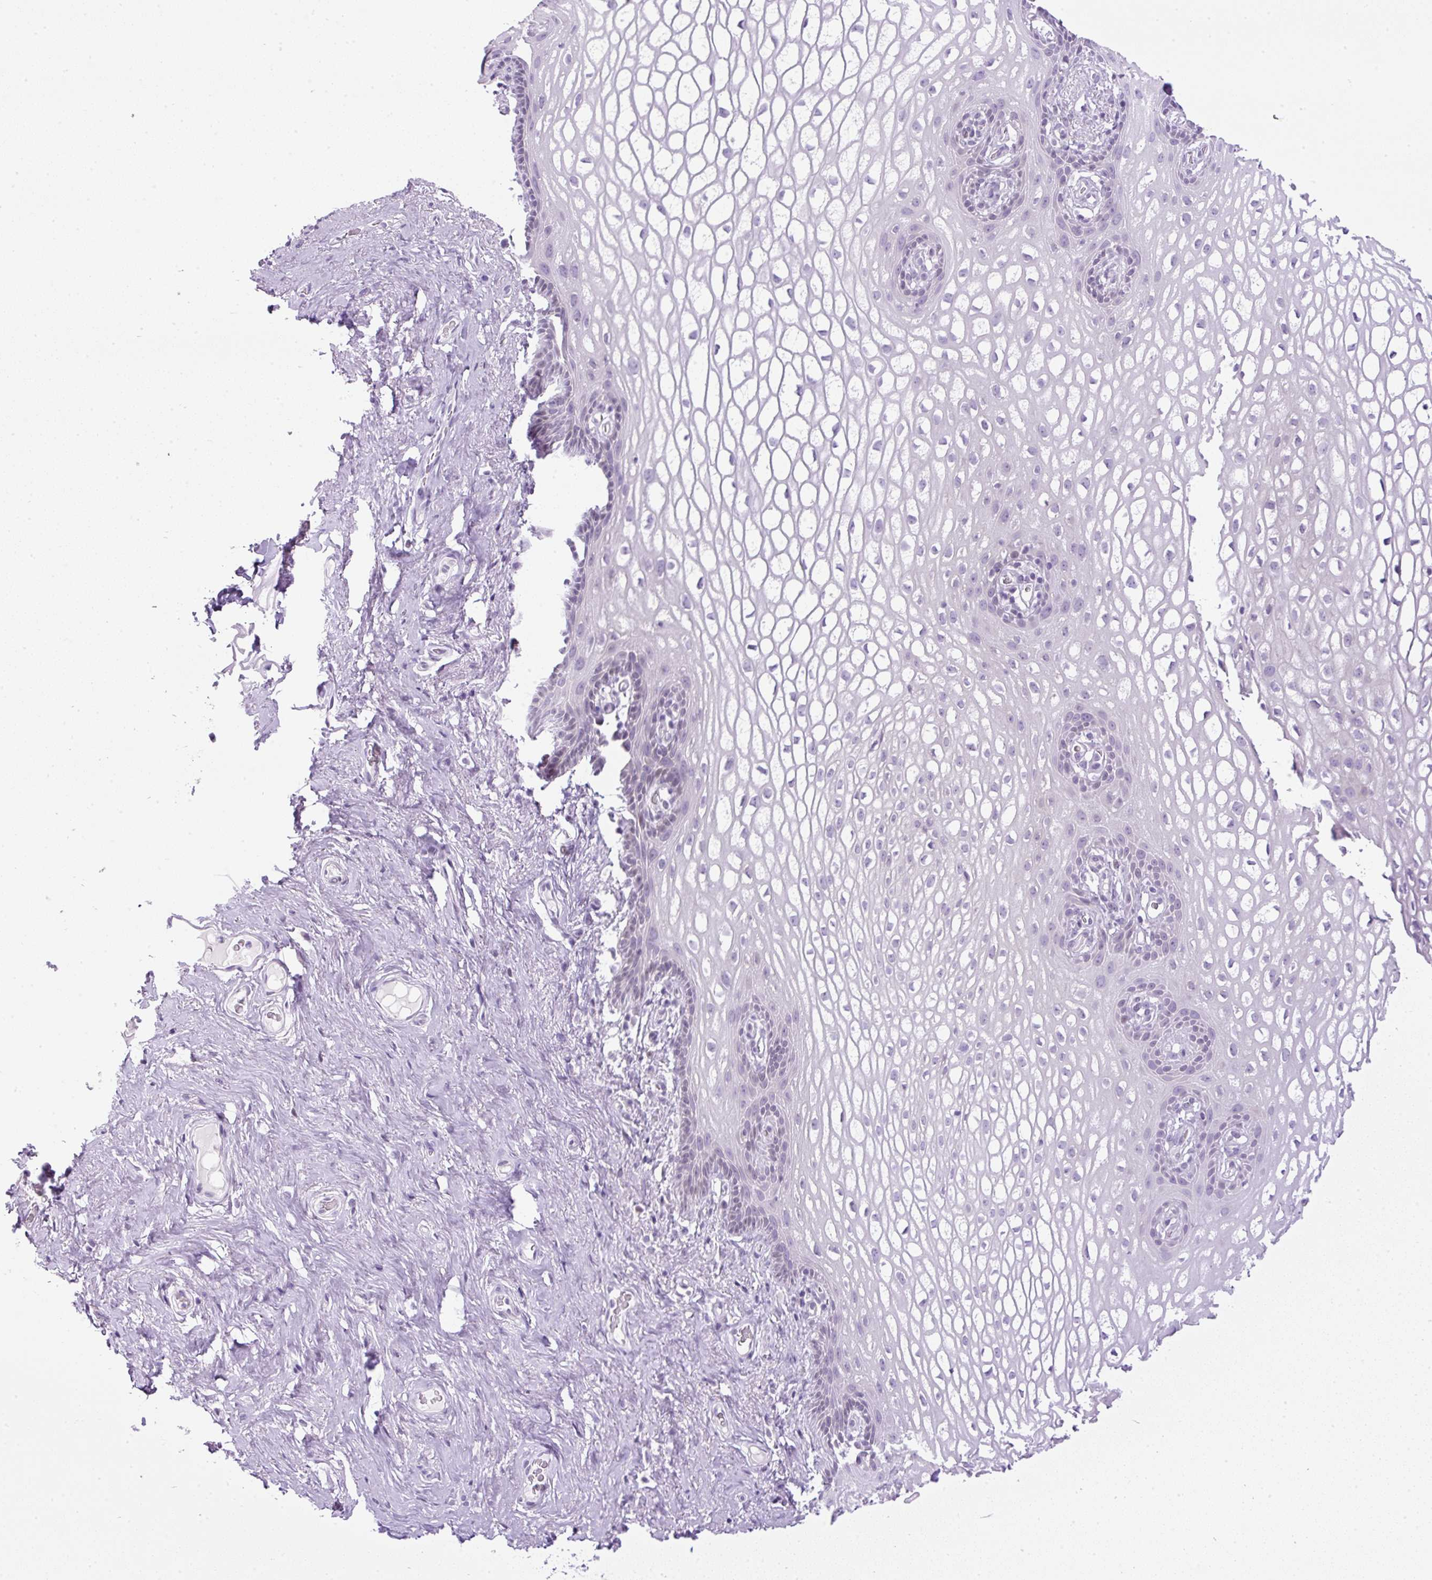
{"staining": {"intensity": "negative", "quantity": "none", "location": "none"}, "tissue": "vagina", "cell_type": "Squamous epithelial cells", "image_type": "normal", "snomed": [{"axis": "morphology", "description": "Normal tissue, NOS"}, {"axis": "topography", "description": "Vagina"}, {"axis": "topography", "description": "Peripheral nerve tissue"}], "caption": "Immunohistochemical staining of normal vagina exhibits no significant expression in squamous epithelial cells. The staining was performed using DAB to visualize the protein expression in brown, while the nuclei were stained in blue with hematoxylin (Magnification: 20x).", "gene": "RHBDD2", "patient": {"sex": "female", "age": 71}}